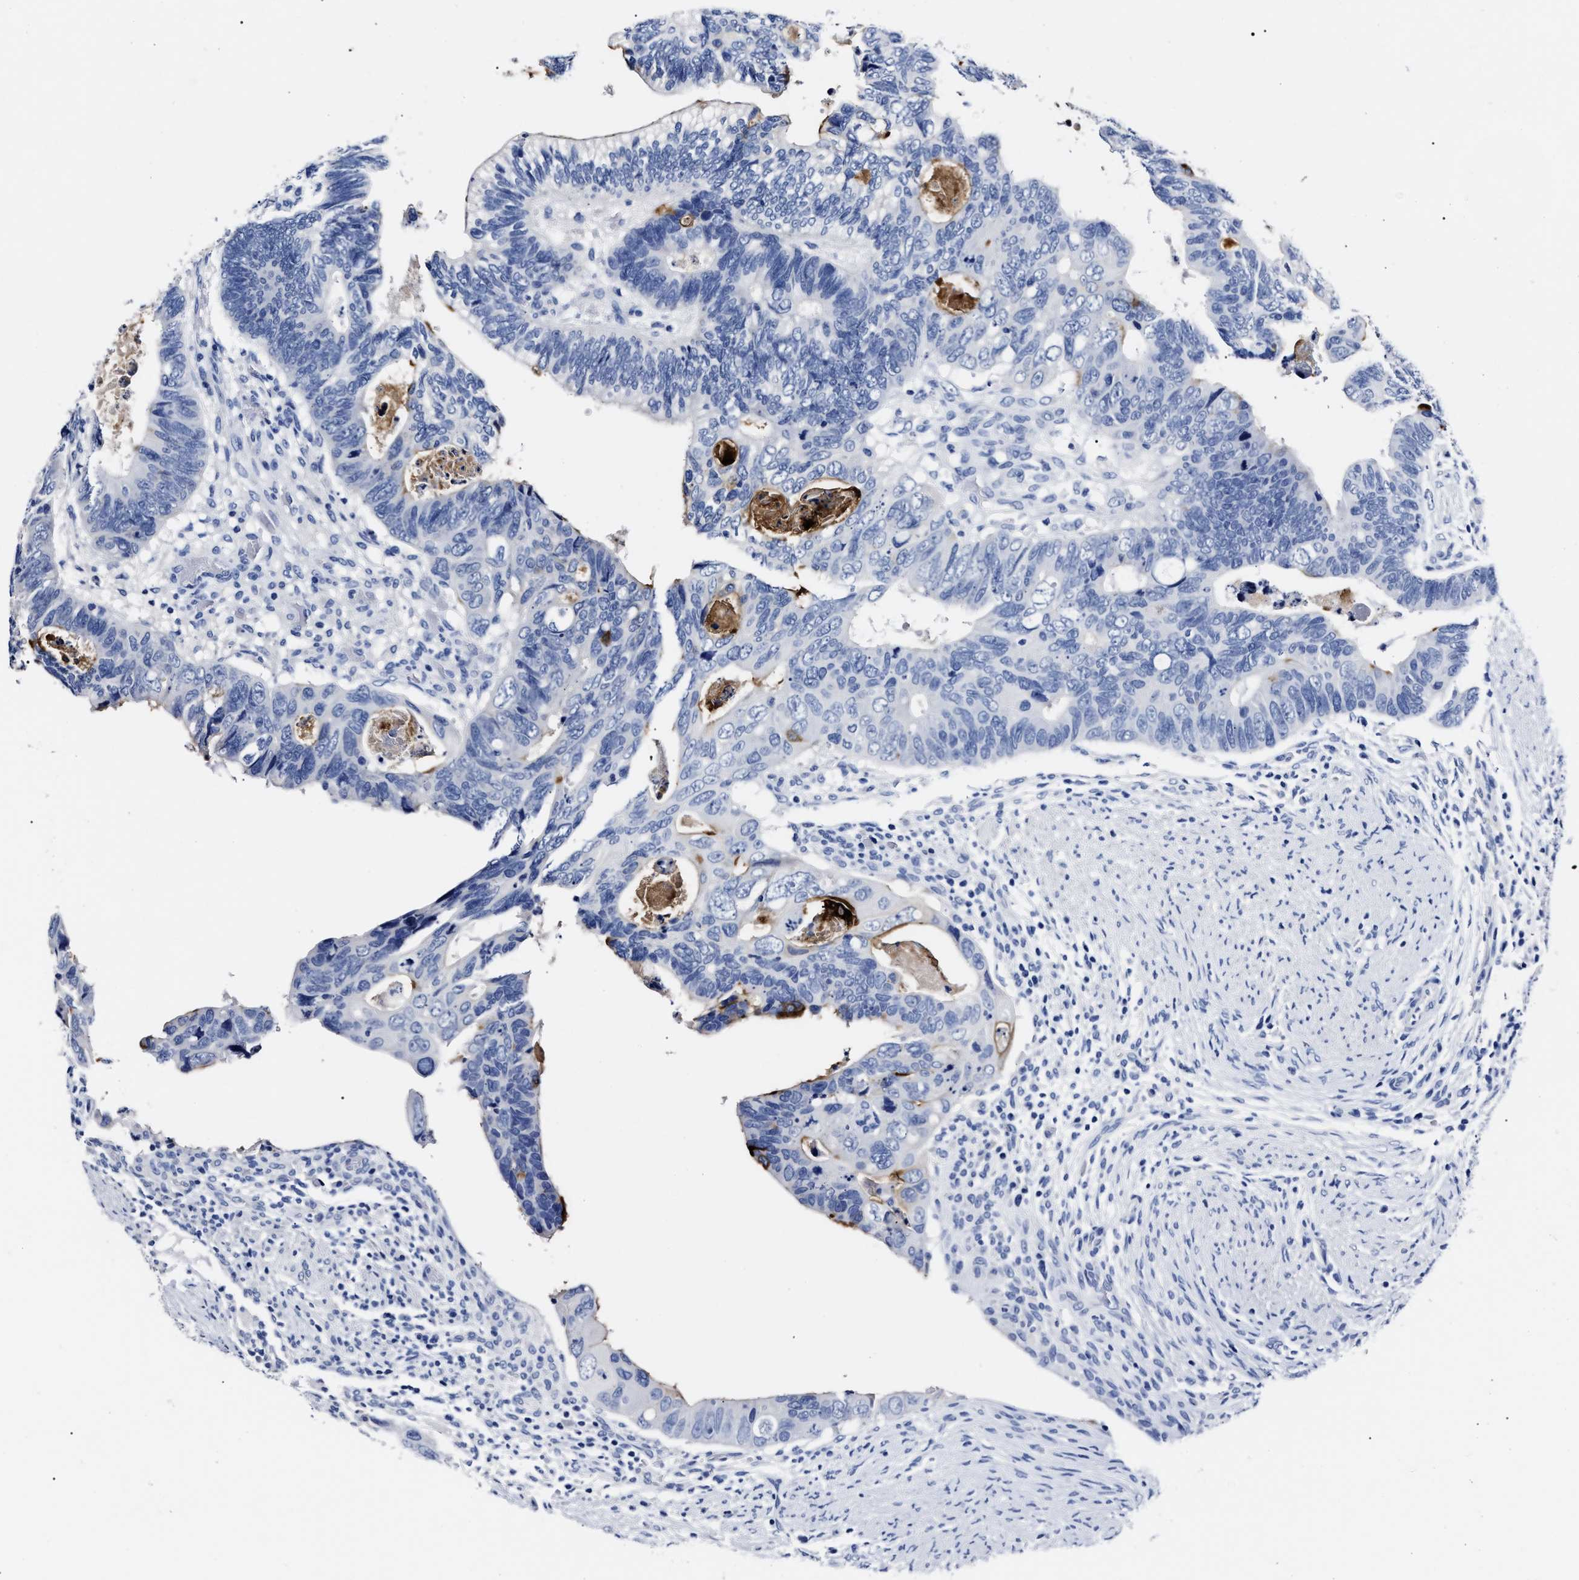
{"staining": {"intensity": "negative", "quantity": "none", "location": "none"}, "tissue": "colorectal cancer", "cell_type": "Tumor cells", "image_type": "cancer", "snomed": [{"axis": "morphology", "description": "Adenocarcinoma, NOS"}, {"axis": "topography", "description": "Rectum"}], "caption": "High power microscopy image of an IHC photomicrograph of colorectal cancer (adenocarcinoma), revealing no significant expression in tumor cells. The staining is performed using DAB (3,3'-diaminobenzidine) brown chromogen with nuclei counter-stained in using hematoxylin.", "gene": "ALPG", "patient": {"sex": "male", "age": 53}}